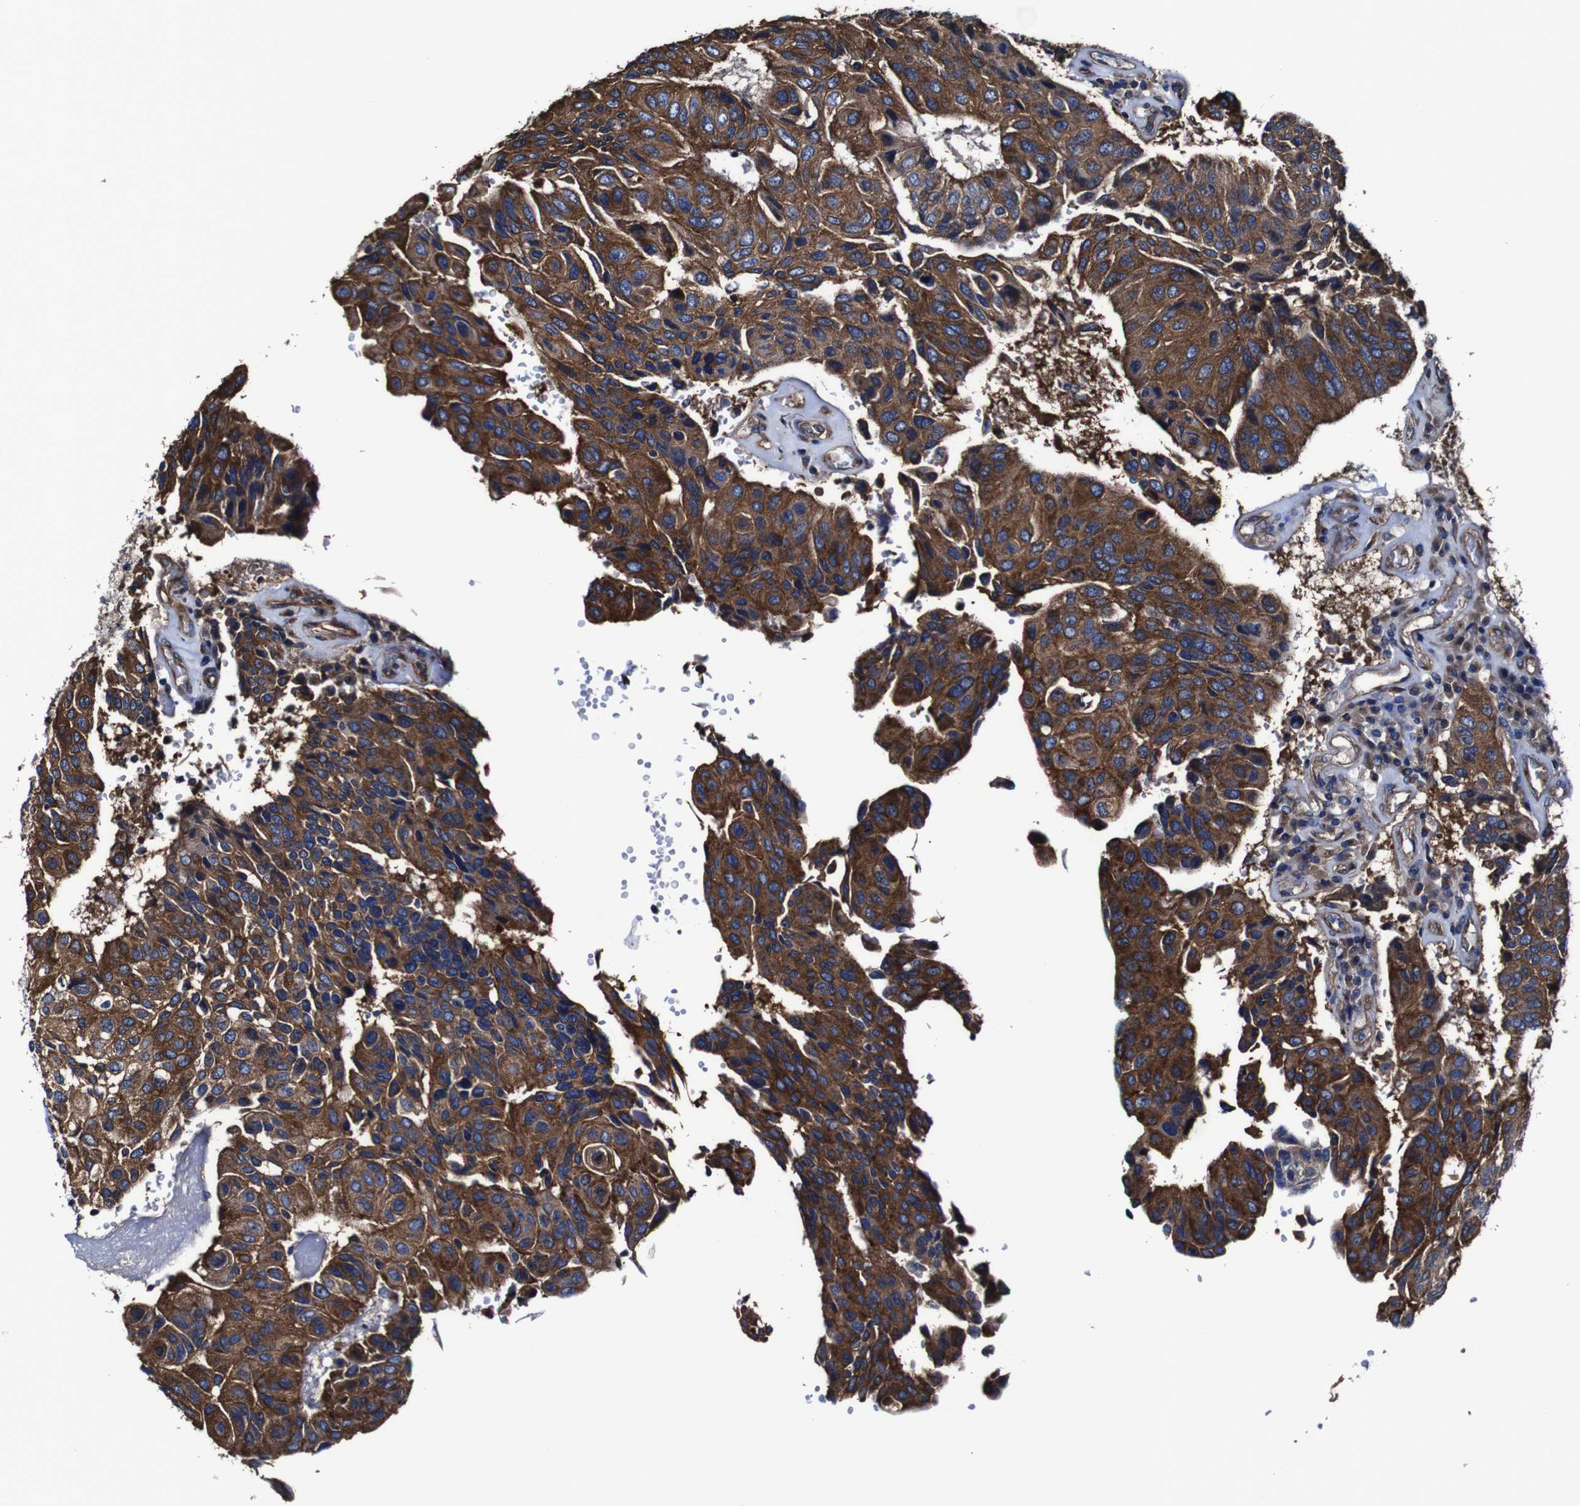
{"staining": {"intensity": "strong", "quantity": ">75%", "location": "cytoplasmic/membranous"}, "tissue": "urothelial cancer", "cell_type": "Tumor cells", "image_type": "cancer", "snomed": [{"axis": "morphology", "description": "Urothelial carcinoma, High grade"}, {"axis": "topography", "description": "Urinary bladder"}], "caption": "About >75% of tumor cells in human urothelial cancer show strong cytoplasmic/membranous protein positivity as visualized by brown immunohistochemical staining.", "gene": "CSF1R", "patient": {"sex": "male", "age": 66}}